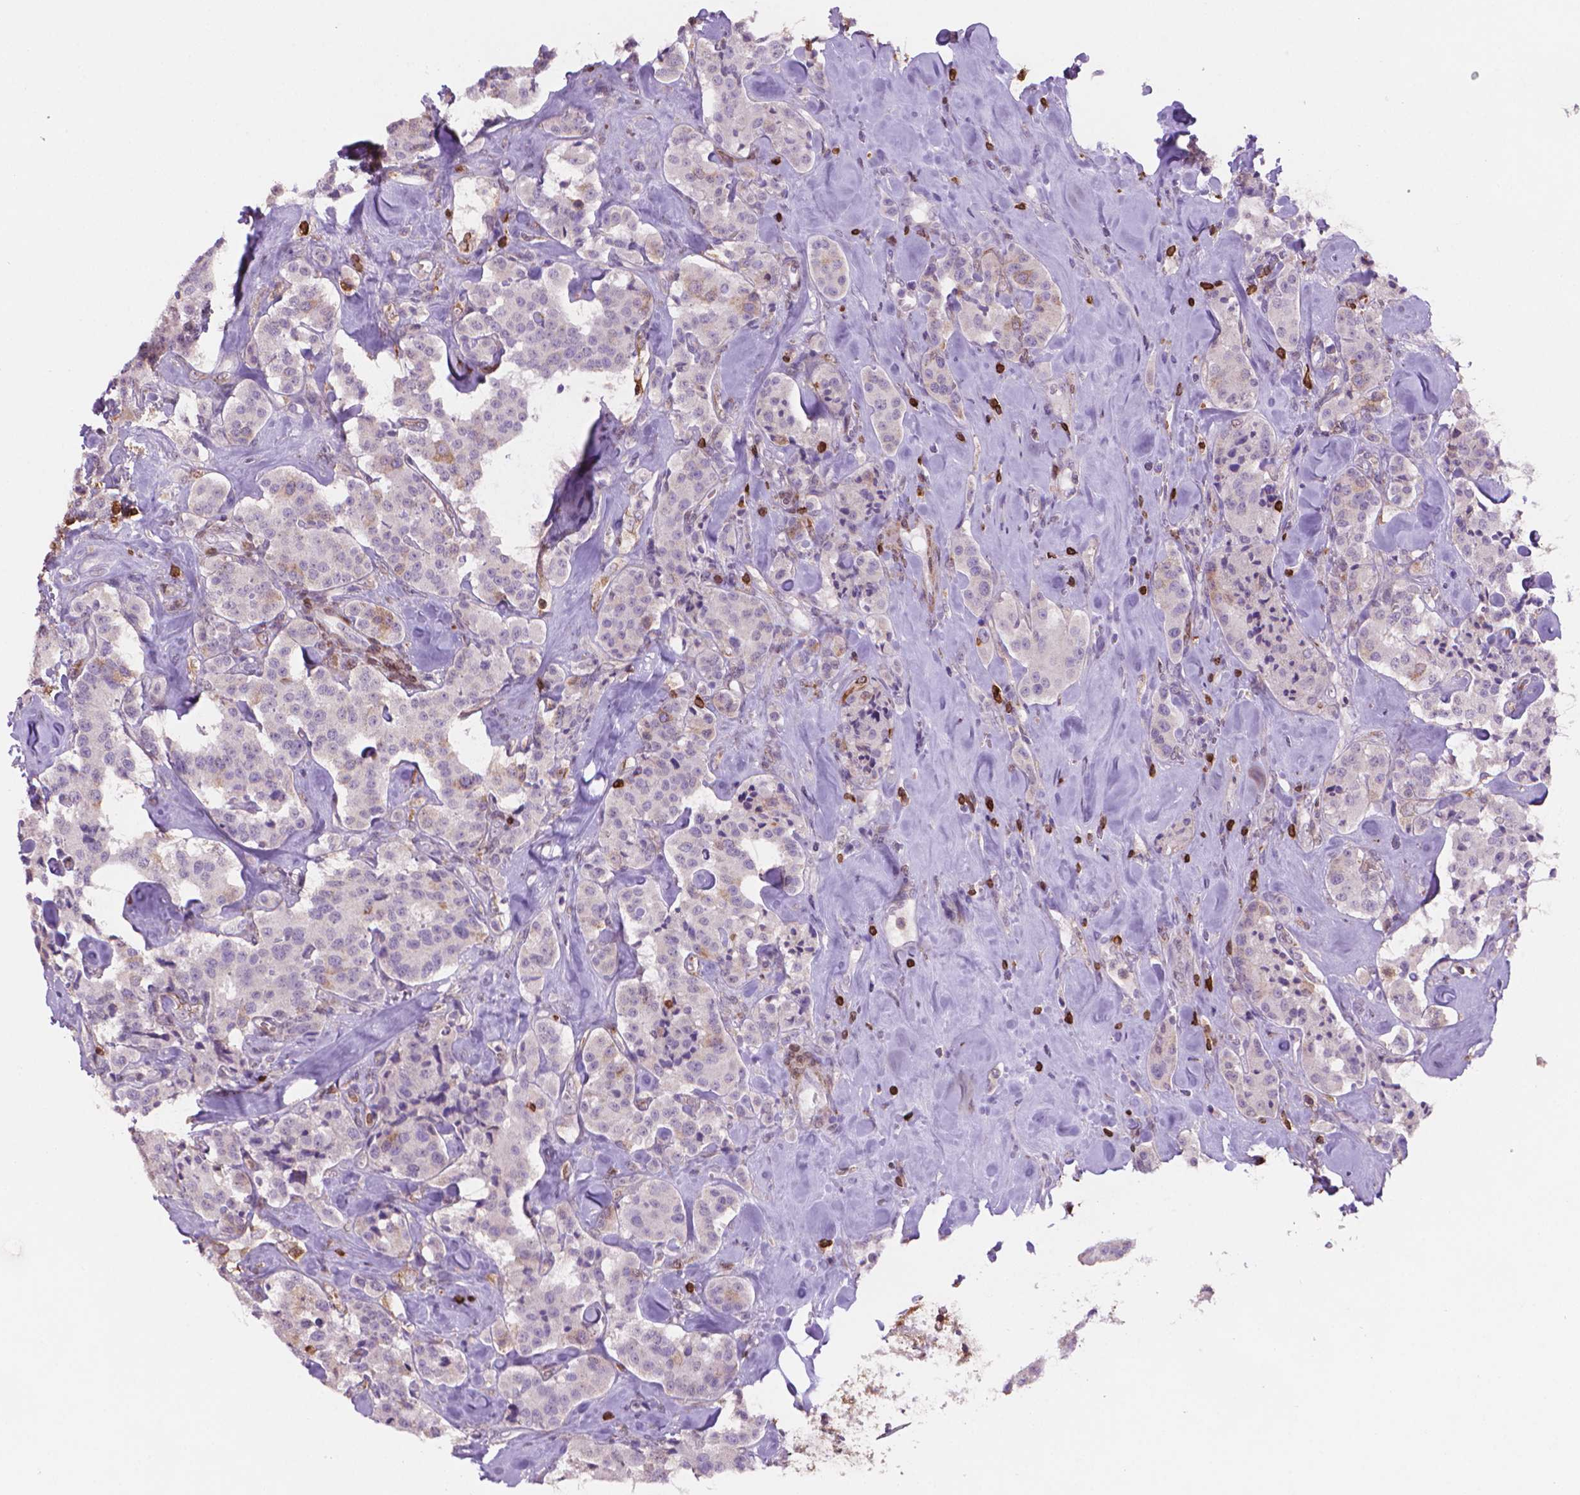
{"staining": {"intensity": "negative", "quantity": "none", "location": "none"}, "tissue": "carcinoid", "cell_type": "Tumor cells", "image_type": "cancer", "snomed": [{"axis": "morphology", "description": "Carcinoid, malignant, NOS"}, {"axis": "topography", "description": "Pancreas"}], "caption": "Tumor cells show no significant staining in carcinoid.", "gene": "BCL2", "patient": {"sex": "male", "age": 41}}